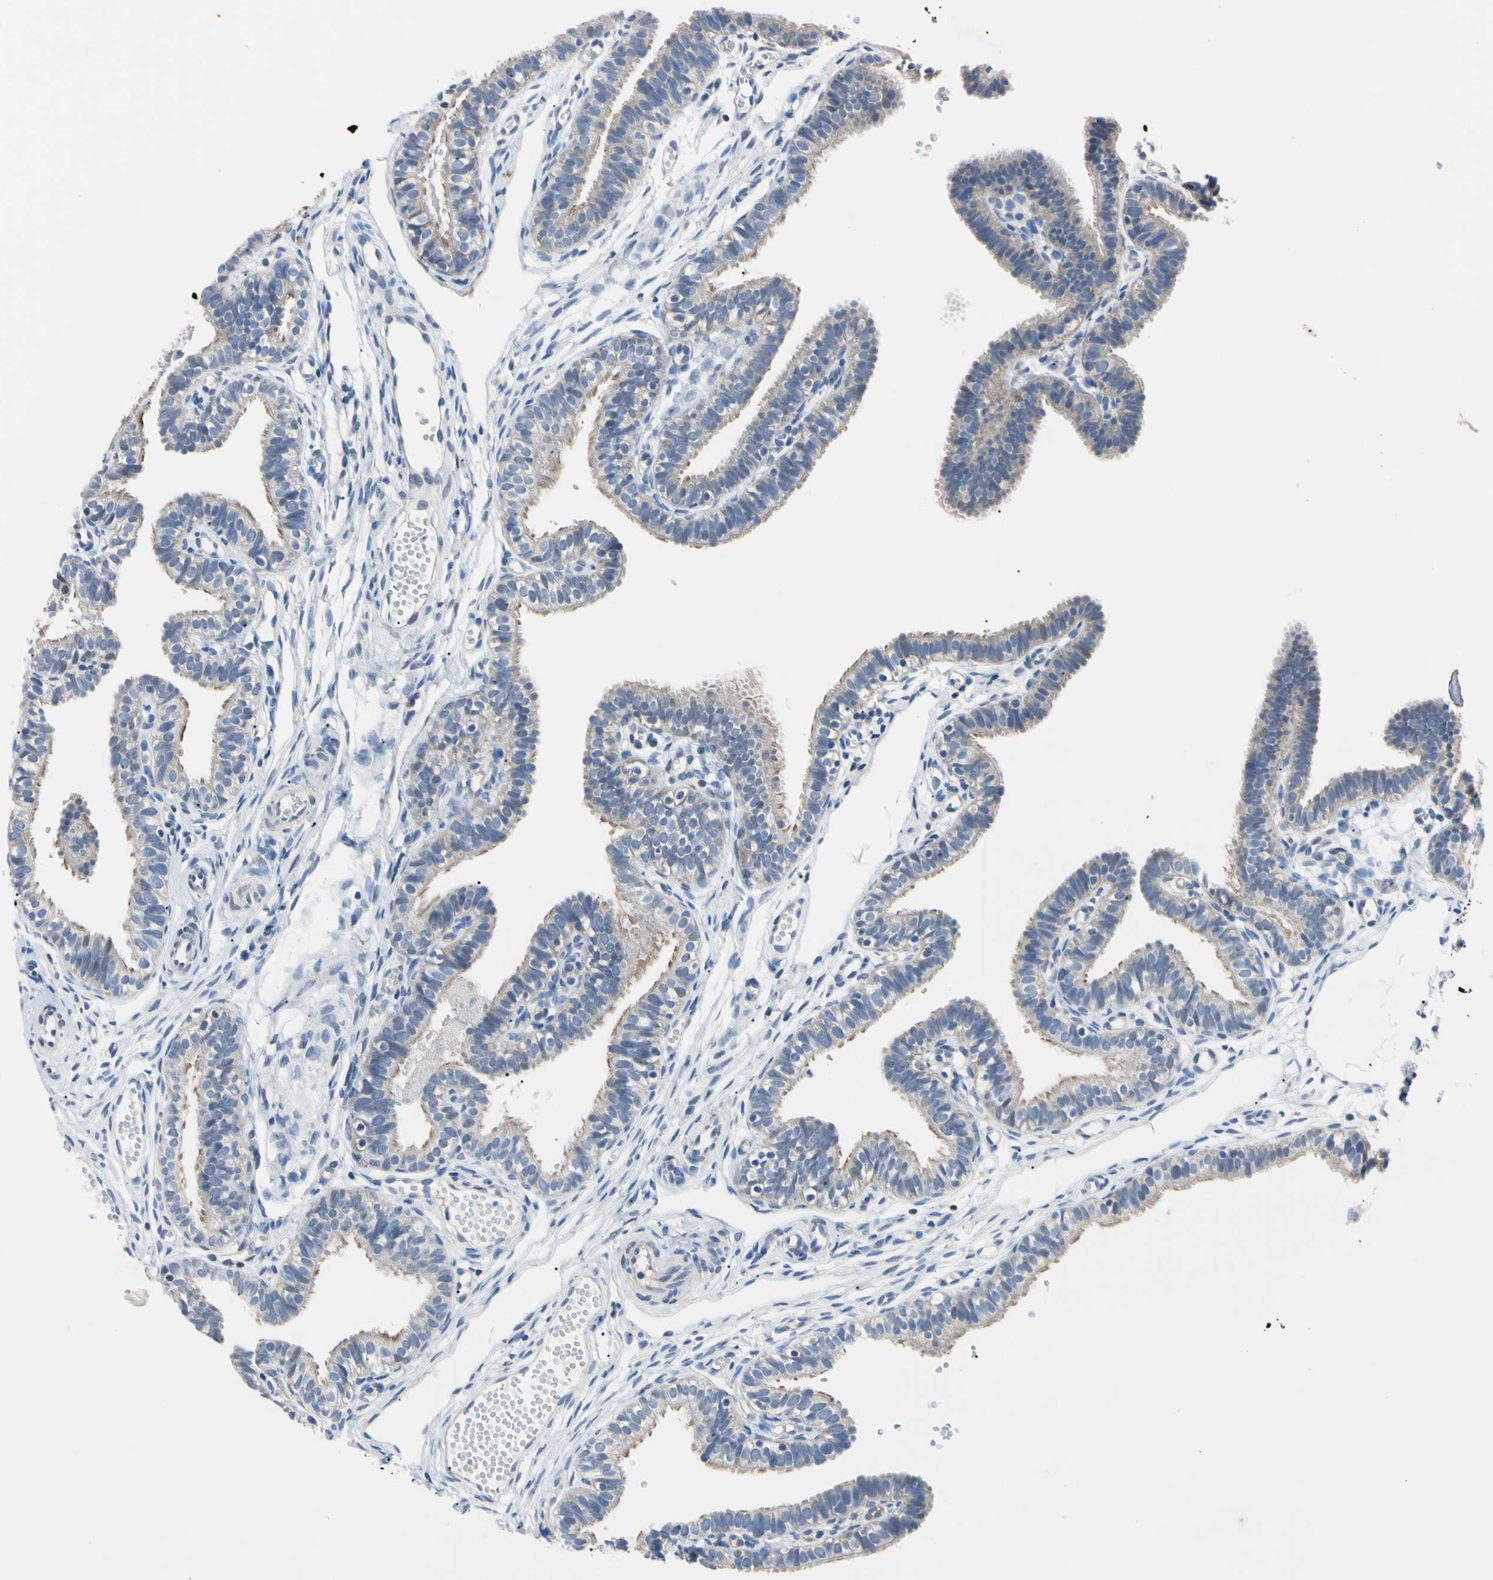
{"staining": {"intensity": "weak", "quantity": "25%-75%", "location": "cytoplasmic/membranous"}, "tissue": "fallopian tube", "cell_type": "Glandular cells", "image_type": "normal", "snomed": [{"axis": "morphology", "description": "Normal tissue, NOS"}, {"axis": "topography", "description": "Fallopian tube"}, {"axis": "topography", "description": "Placenta"}], "caption": "Immunohistochemical staining of benign human fallopian tube demonstrates low levels of weak cytoplasmic/membranous expression in about 25%-75% of glandular cells. (Brightfield microscopy of DAB IHC at high magnification).", "gene": "PNKD", "patient": {"sex": "female", "age": 34}}